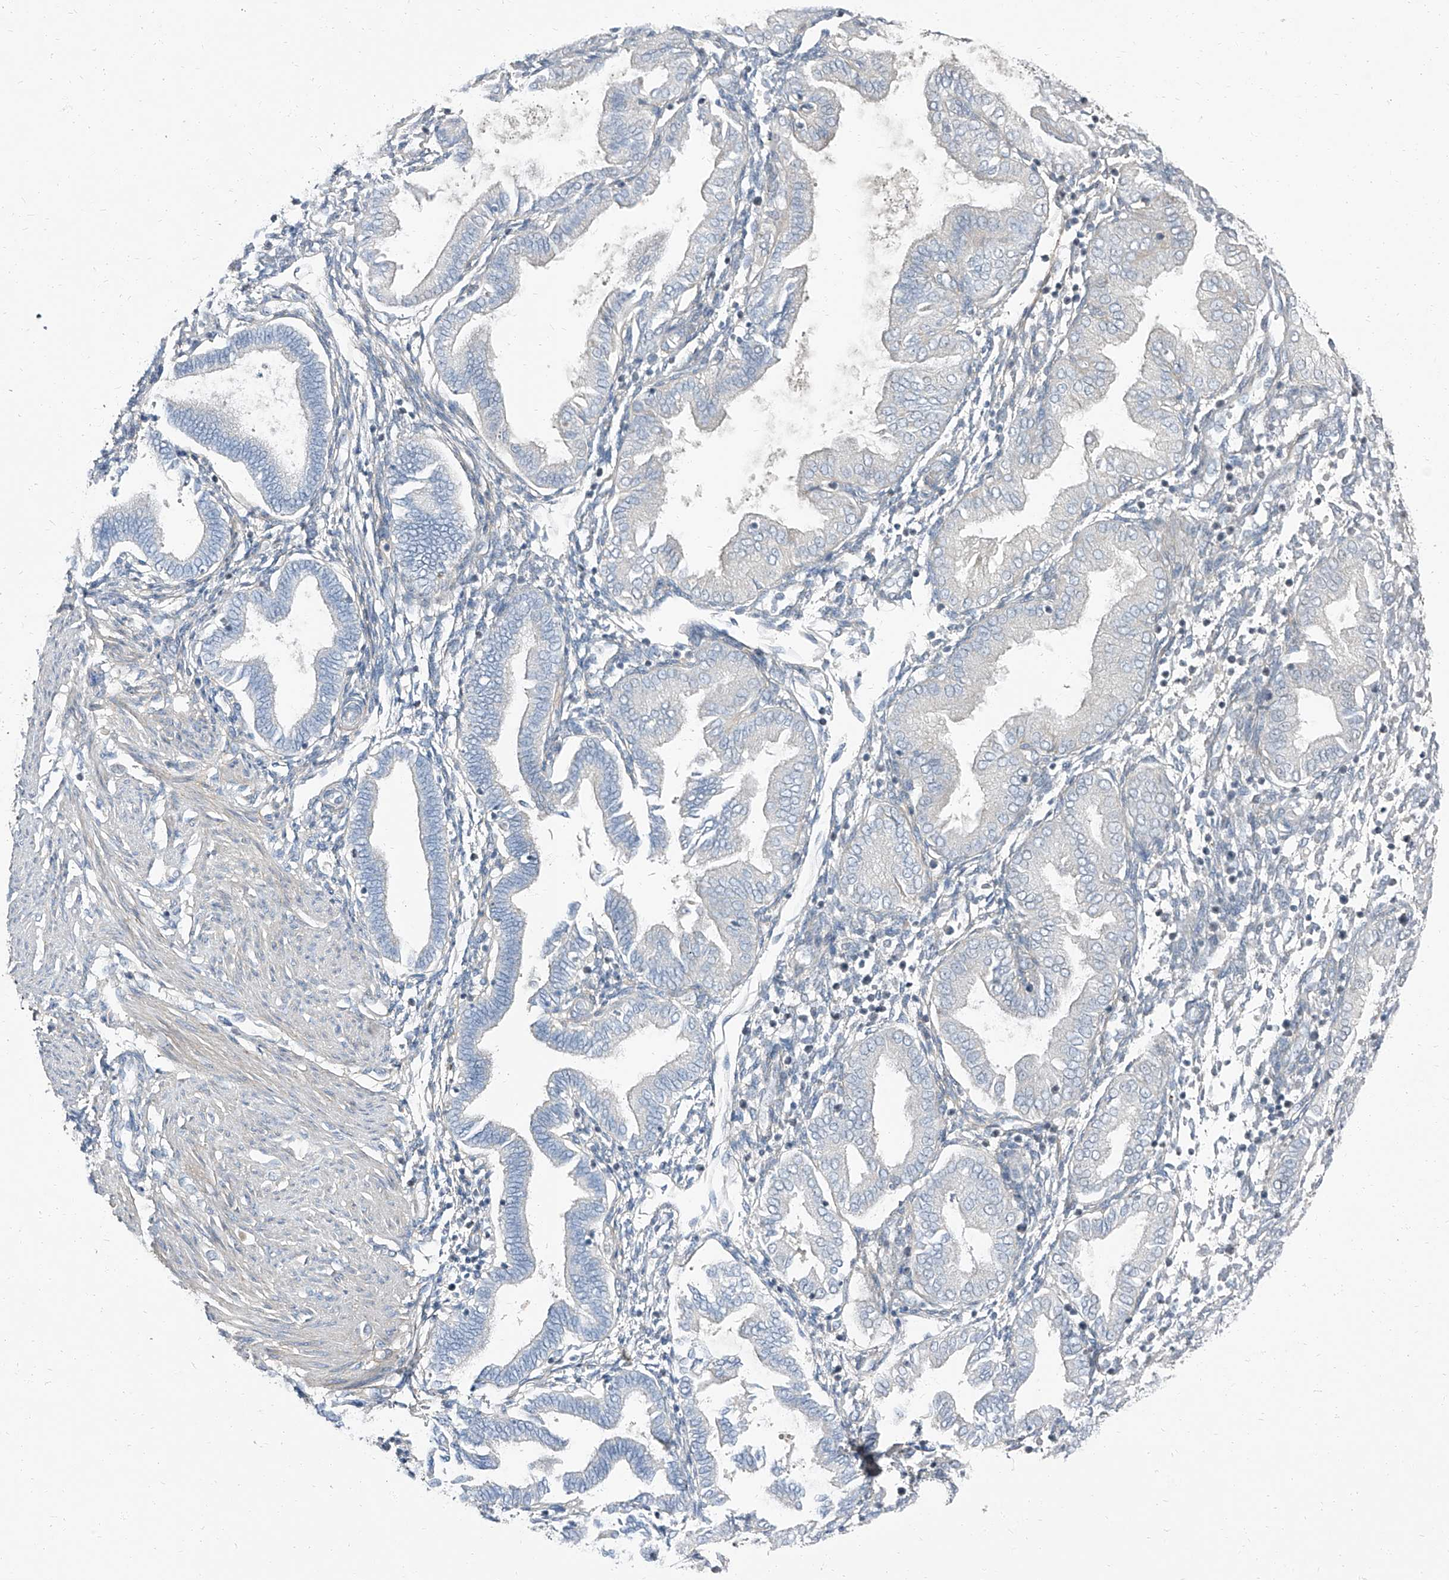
{"staining": {"intensity": "negative", "quantity": "none", "location": "none"}, "tissue": "endometrium", "cell_type": "Cells in endometrial stroma", "image_type": "normal", "snomed": [{"axis": "morphology", "description": "Normal tissue, NOS"}, {"axis": "topography", "description": "Endometrium"}], "caption": "The photomicrograph displays no staining of cells in endometrial stroma in benign endometrium. Nuclei are stained in blue.", "gene": "HOXA3", "patient": {"sex": "female", "age": 53}}